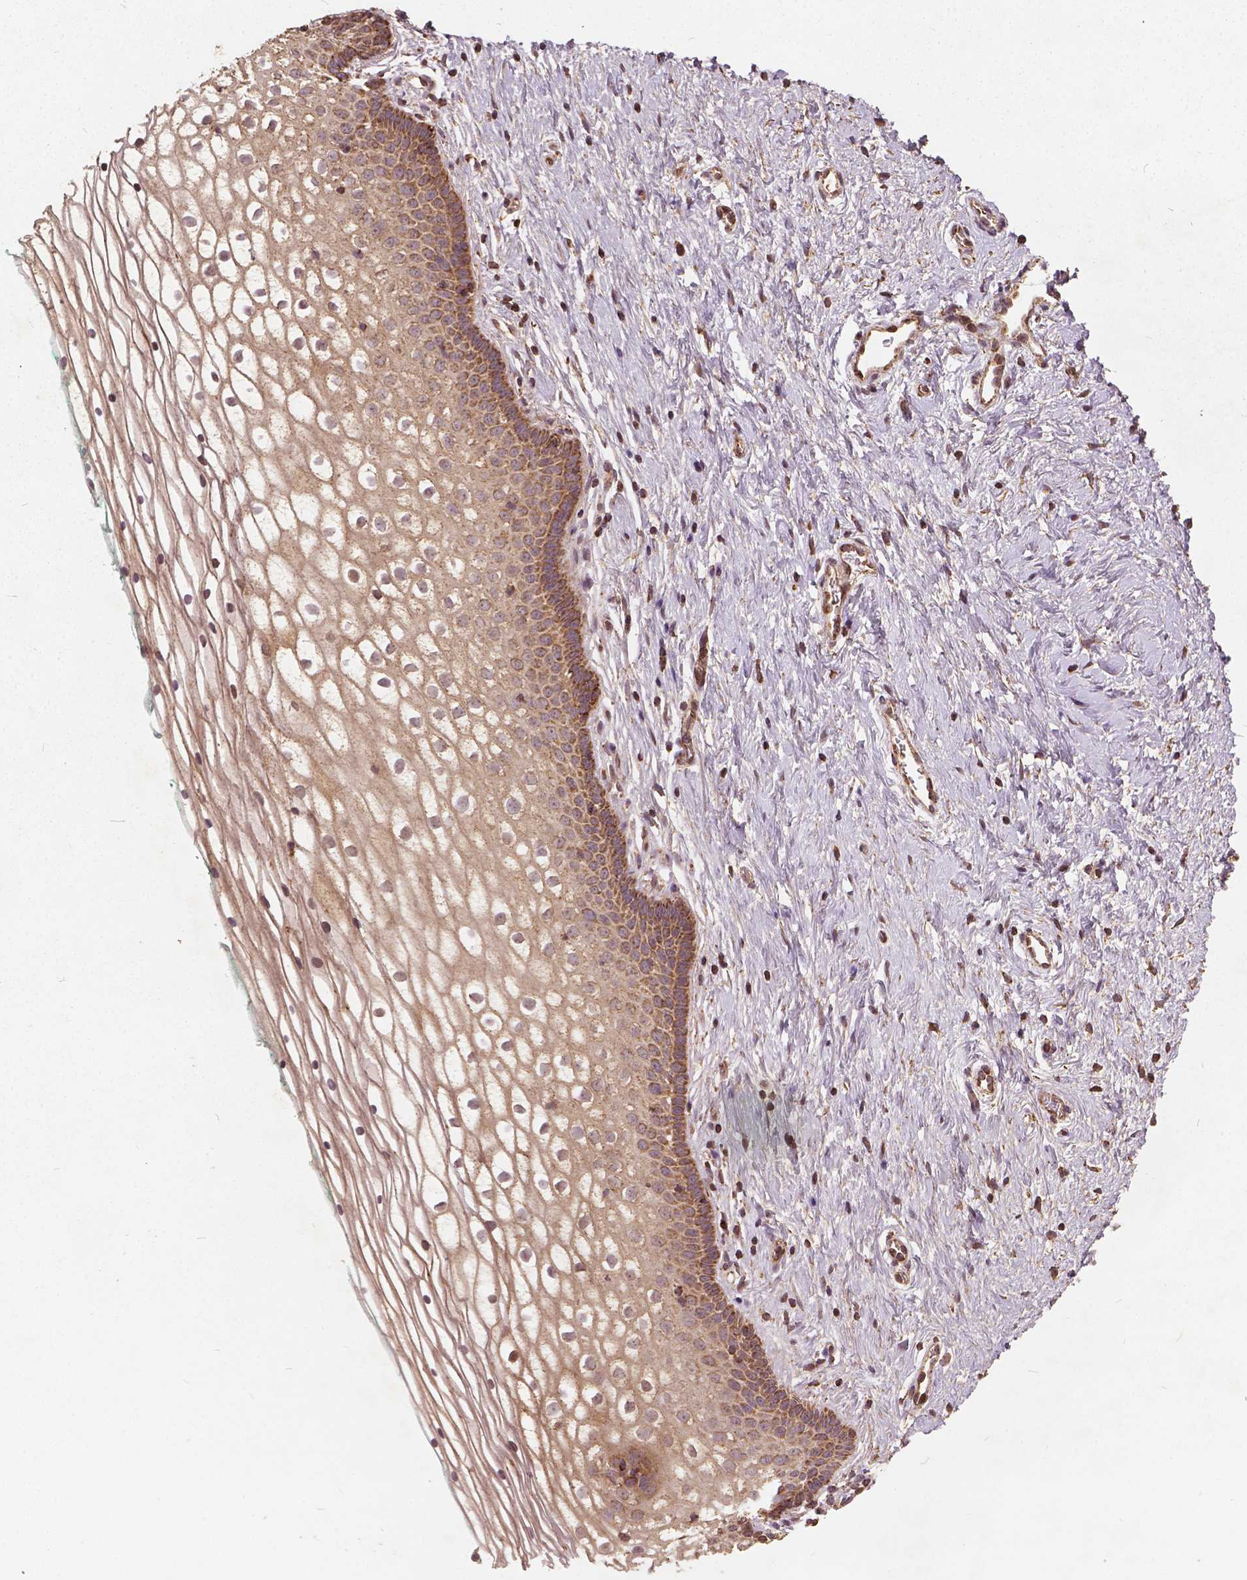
{"staining": {"intensity": "strong", "quantity": ">75%", "location": "cytoplasmic/membranous"}, "tissue": "vagina", "cell_type": "Squamous epithelial cells", "image_type": "normal", "snomed": [{"axis": "morphology", "description": "Normal tissue, NOS"}, {"axis": "topography", "description": "Vagina"}], "caption": "Protein analysis of unremarkable vagina exhibits strong cytoplasmic/membranous expression in approximately >75% of squamous epithelial cells.", "gene": "UBXN2A", "patient": {"sex": "female", "age": 36}}